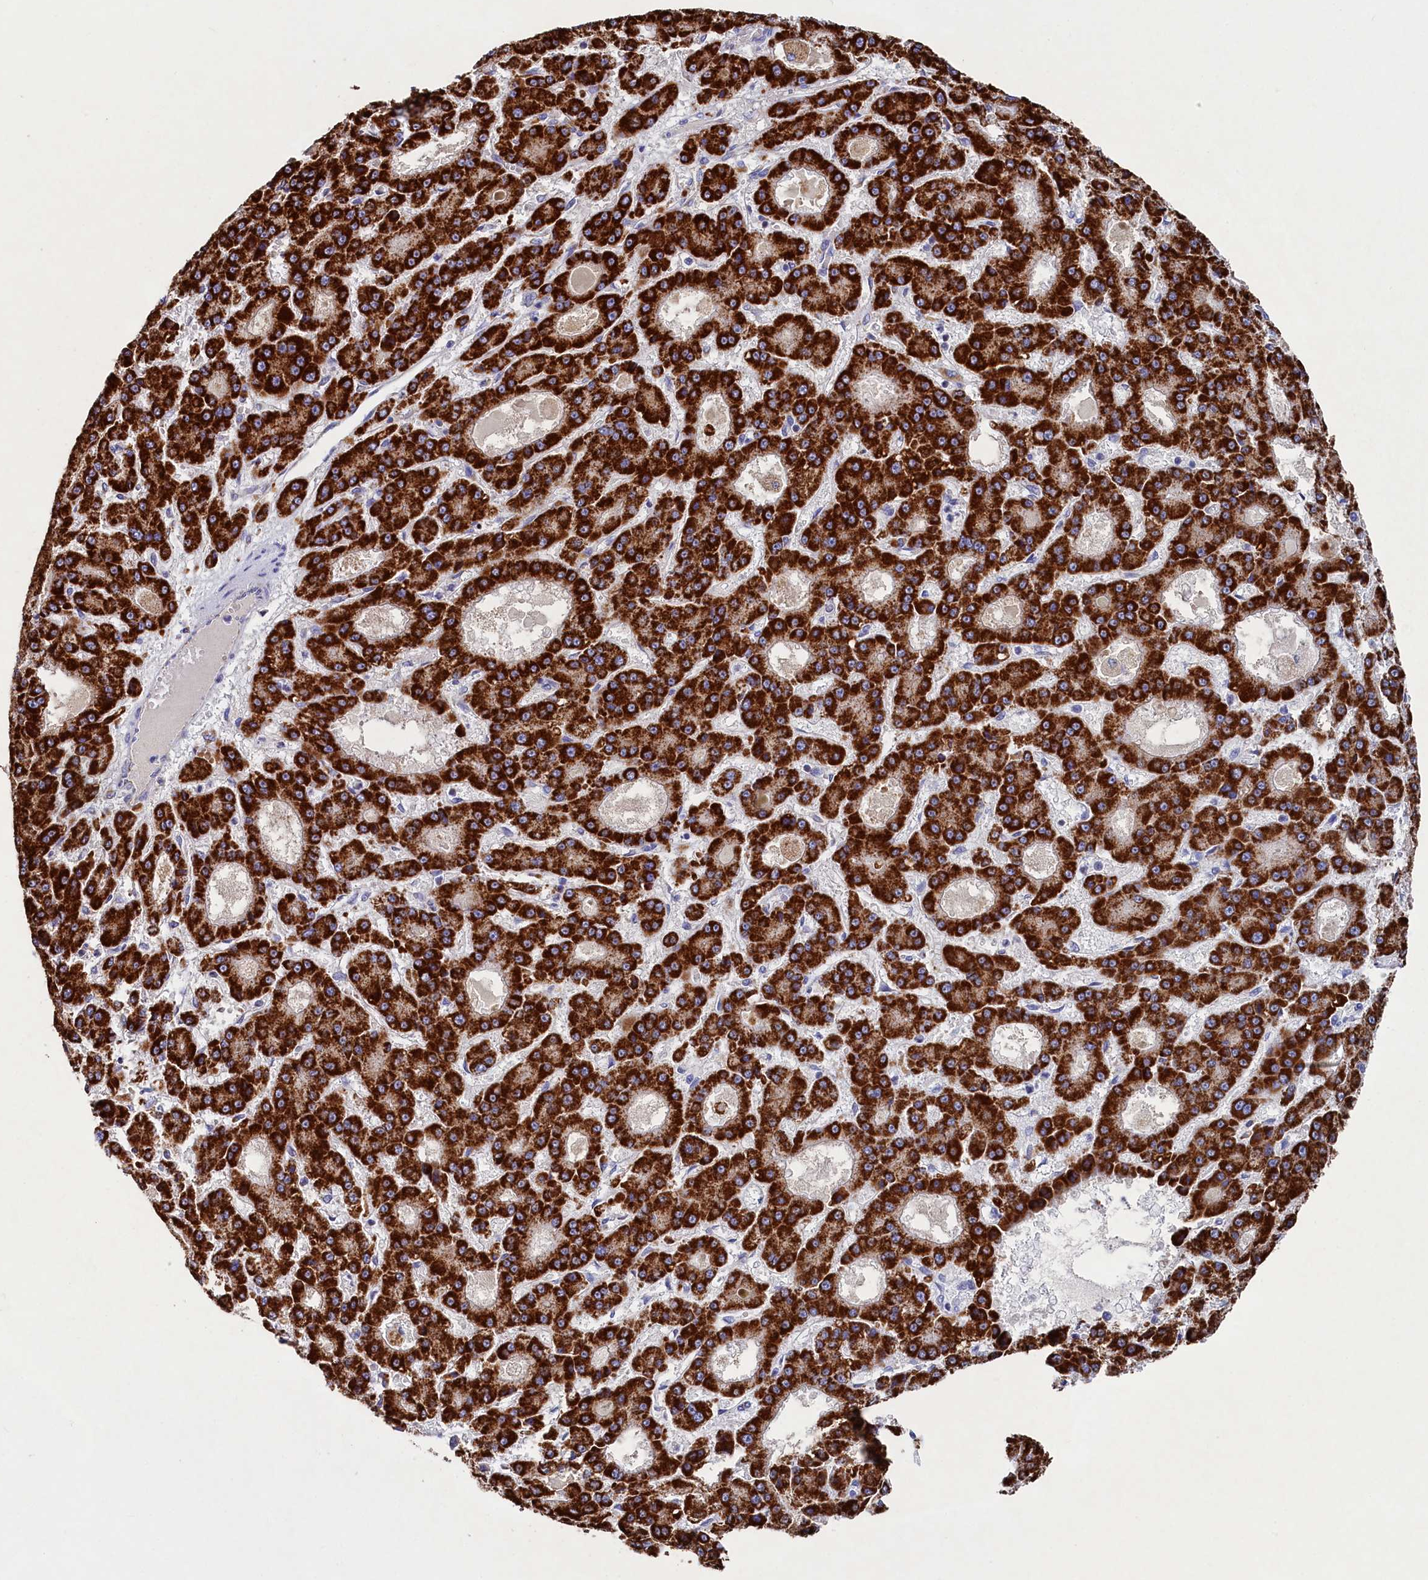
{"staining": {"intensity": "strong", "quantity": ">75%", "location": "cytoplasmic/membranous"}, "tissue": "liver cancer", "cell_type": "Tumor cells", "image_type": "cancer", "snomed": [{"axis": "morphology", "description": "Carcinoma, Hepatocellular, NOS"}, {"axis": "topography", "description": "Liver"}], "caption": "Liver cancer (hepatocellular carcinoma) stained for a protein reveals strong cytoplasmic/membranous positivity in tumor cells.", "gene": "MMAB", "patient": {"sex": "male", "age": 70}}